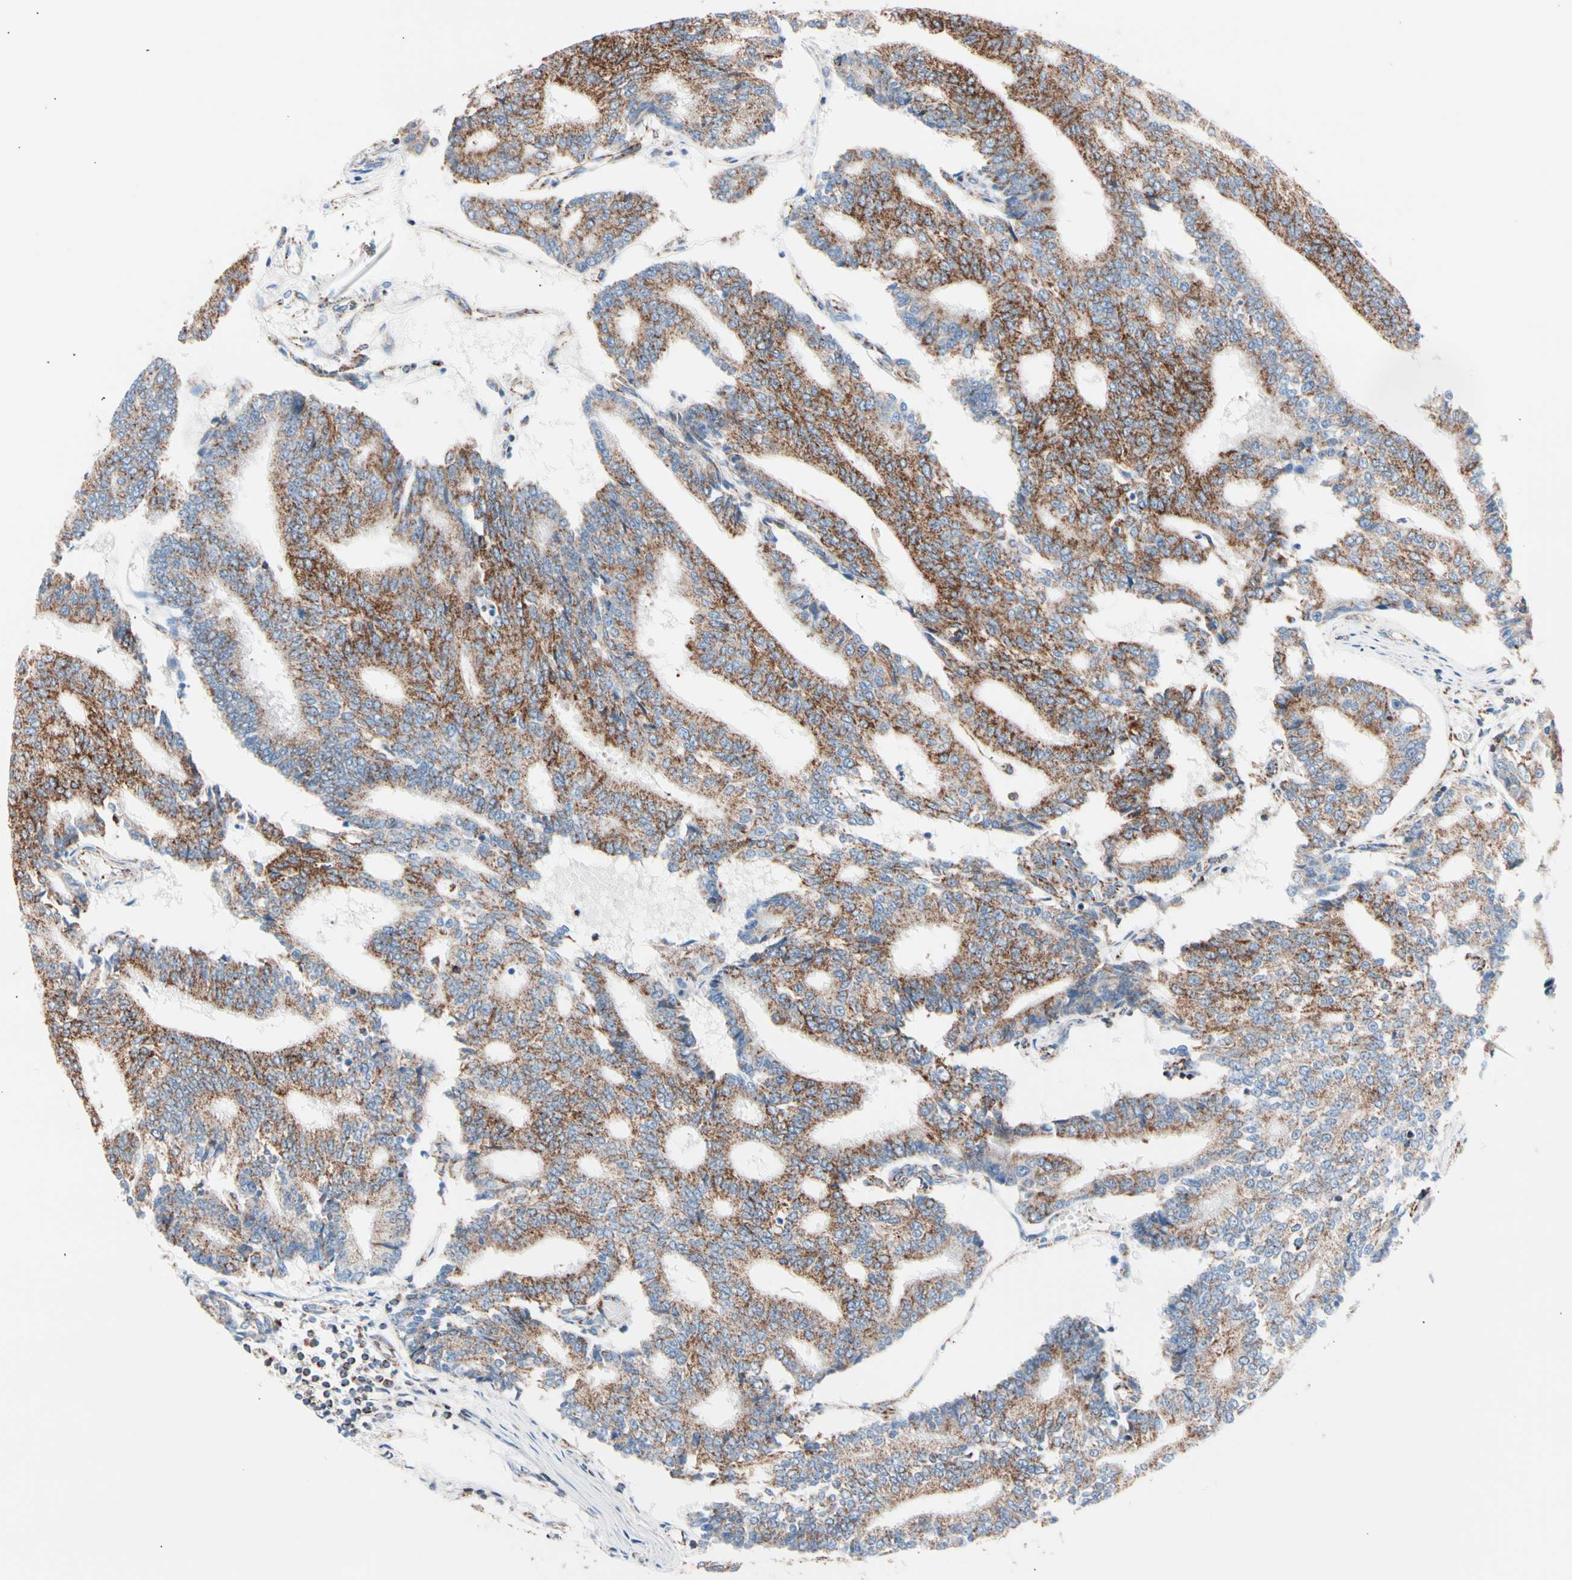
{"staining": {"intensity": "strong", "quantity": "25%-75%", "location": "cytoplasmic/membranous"}, "tissue": "prostate cancer", "cell_type": "Tumor cells", "image_type": "cancer", "snomed": [{"axis": "morphology", "description": "Adenocarcinoma, High grade"}, {"axis": "topography", "description": "Prostate"}], "caption": "IHC histopathology image of neoplastic tissue: prostate cancer (high-grade adenocarcinoma) stained using immunohistochemistry (IHC) exhibits high levels of strong protein expression localized specifically in the cytoplasmic/membranous of tumor cells, appearing as a cytoplasmic/membranous brown color.", "gene": "HK1", "patient": {"sex": "male", "age": 55}}